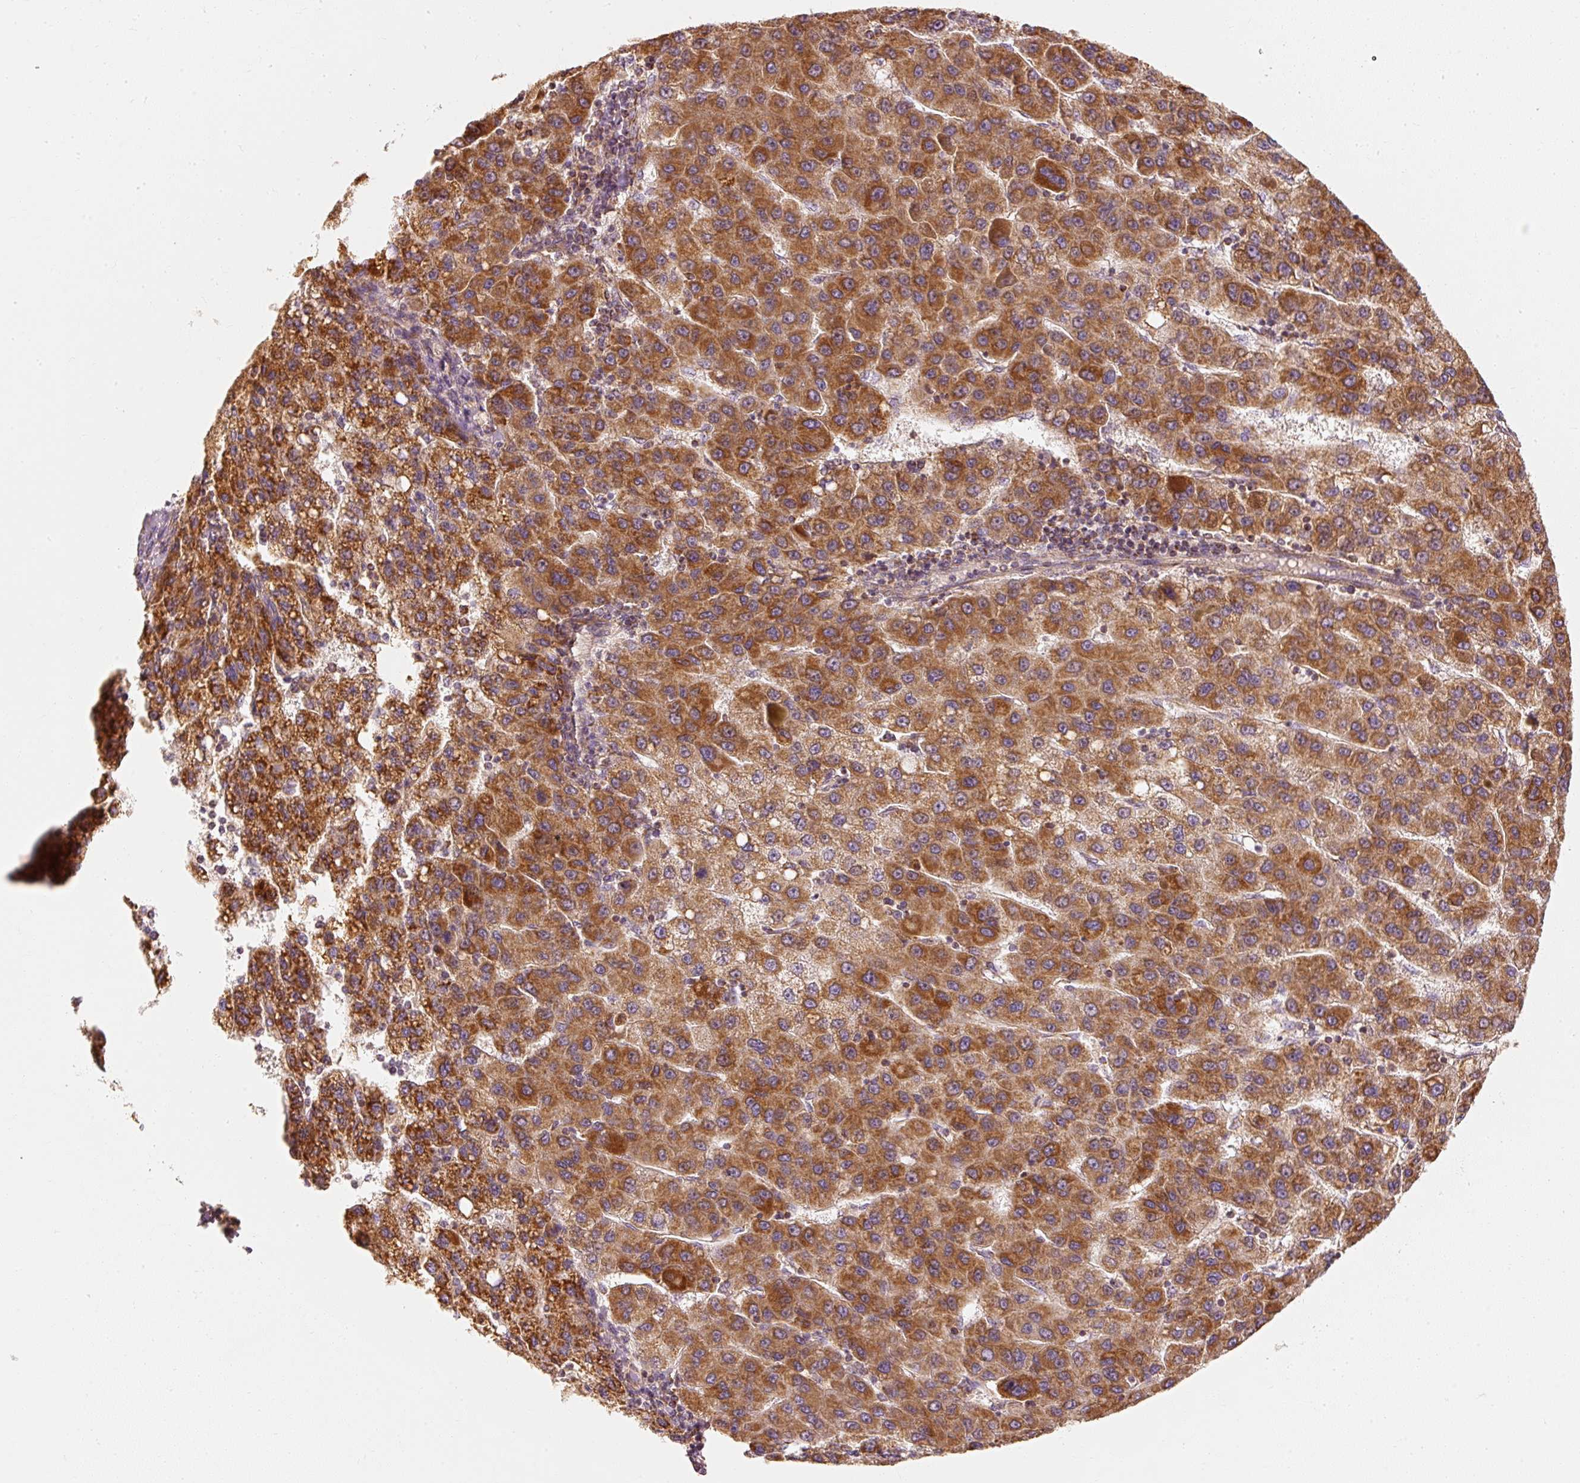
{"staining": {"intensity": "strong", "quantity": ">75%", "location": "cytoplasmic/membranous"}, "tissue": "liver cancer", "cell_type": "Tumor cells", "image_type": "cancer", "snomed": [{"axis": "morphology", "description": "Carcinoma, Hepatocellular, NOS"}, {"axis": "topography", "description": "Liver"}], "caption": "Protein positivity by immunohistochemistry (IHC) reveals strong cytoplasmic/membranous expression in approximately >75% of tumor cells in liver cancer.", "gene": "TOMM40", "patient": {"sex": "female", "age": 82}}